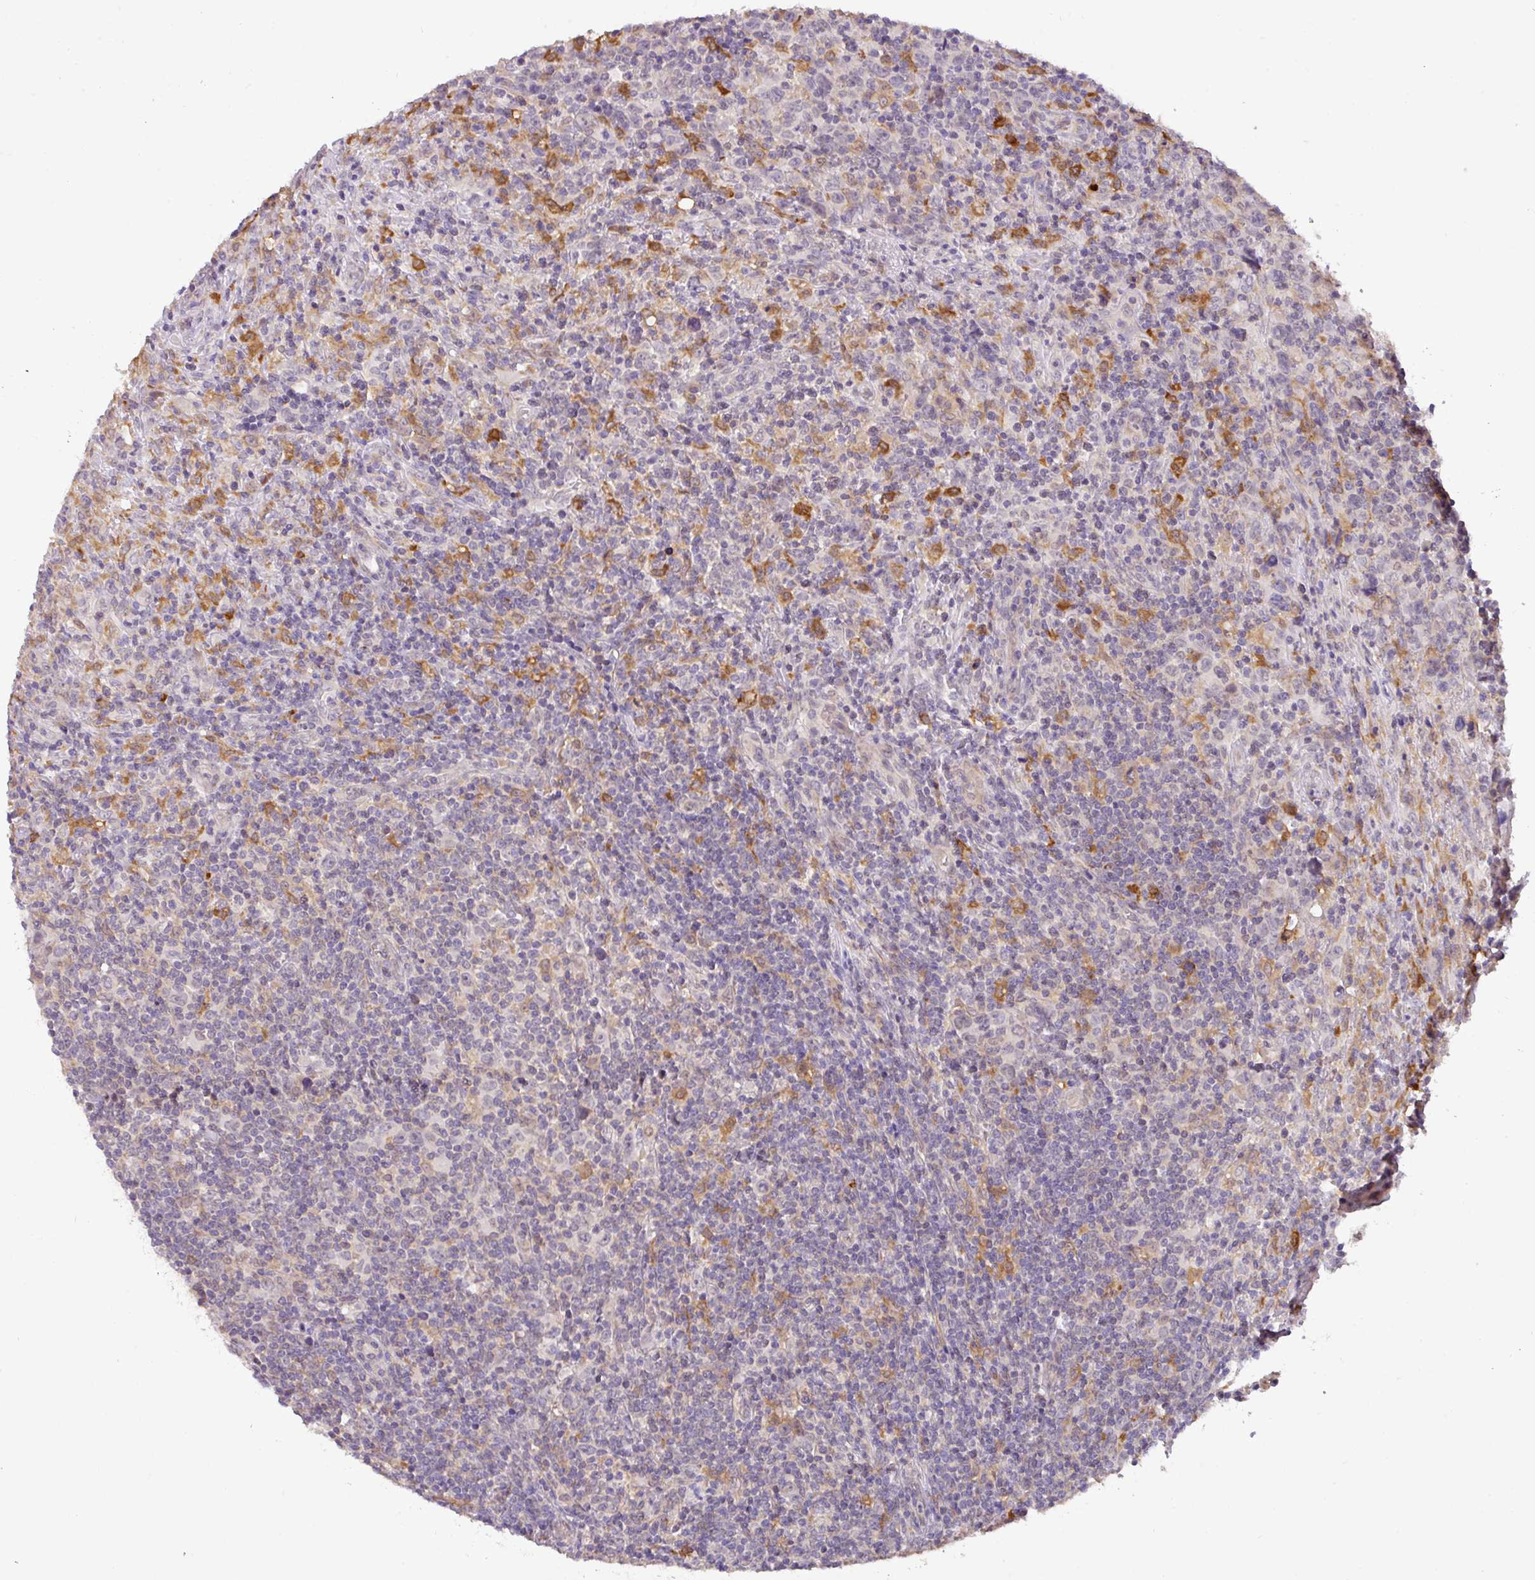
{"staining": {"intensity": "negative", "quantity": "none", "location": "none"}, "tissue": "lymphoma", "cell_type": "Tumor cells", "image_type": "cancer", "snomed": [{"axis": "morphology", "description": "Hodgkin's disease, NOS"}, {"axis": "topography", "description": "Lymph node"}], "caption": "Immunohistochemical staining of human Hodgkin's disease shows no significant positivity in tumor cells.", "gene": "GCNT7", "patient": {"sex": "female", "age": 18}}